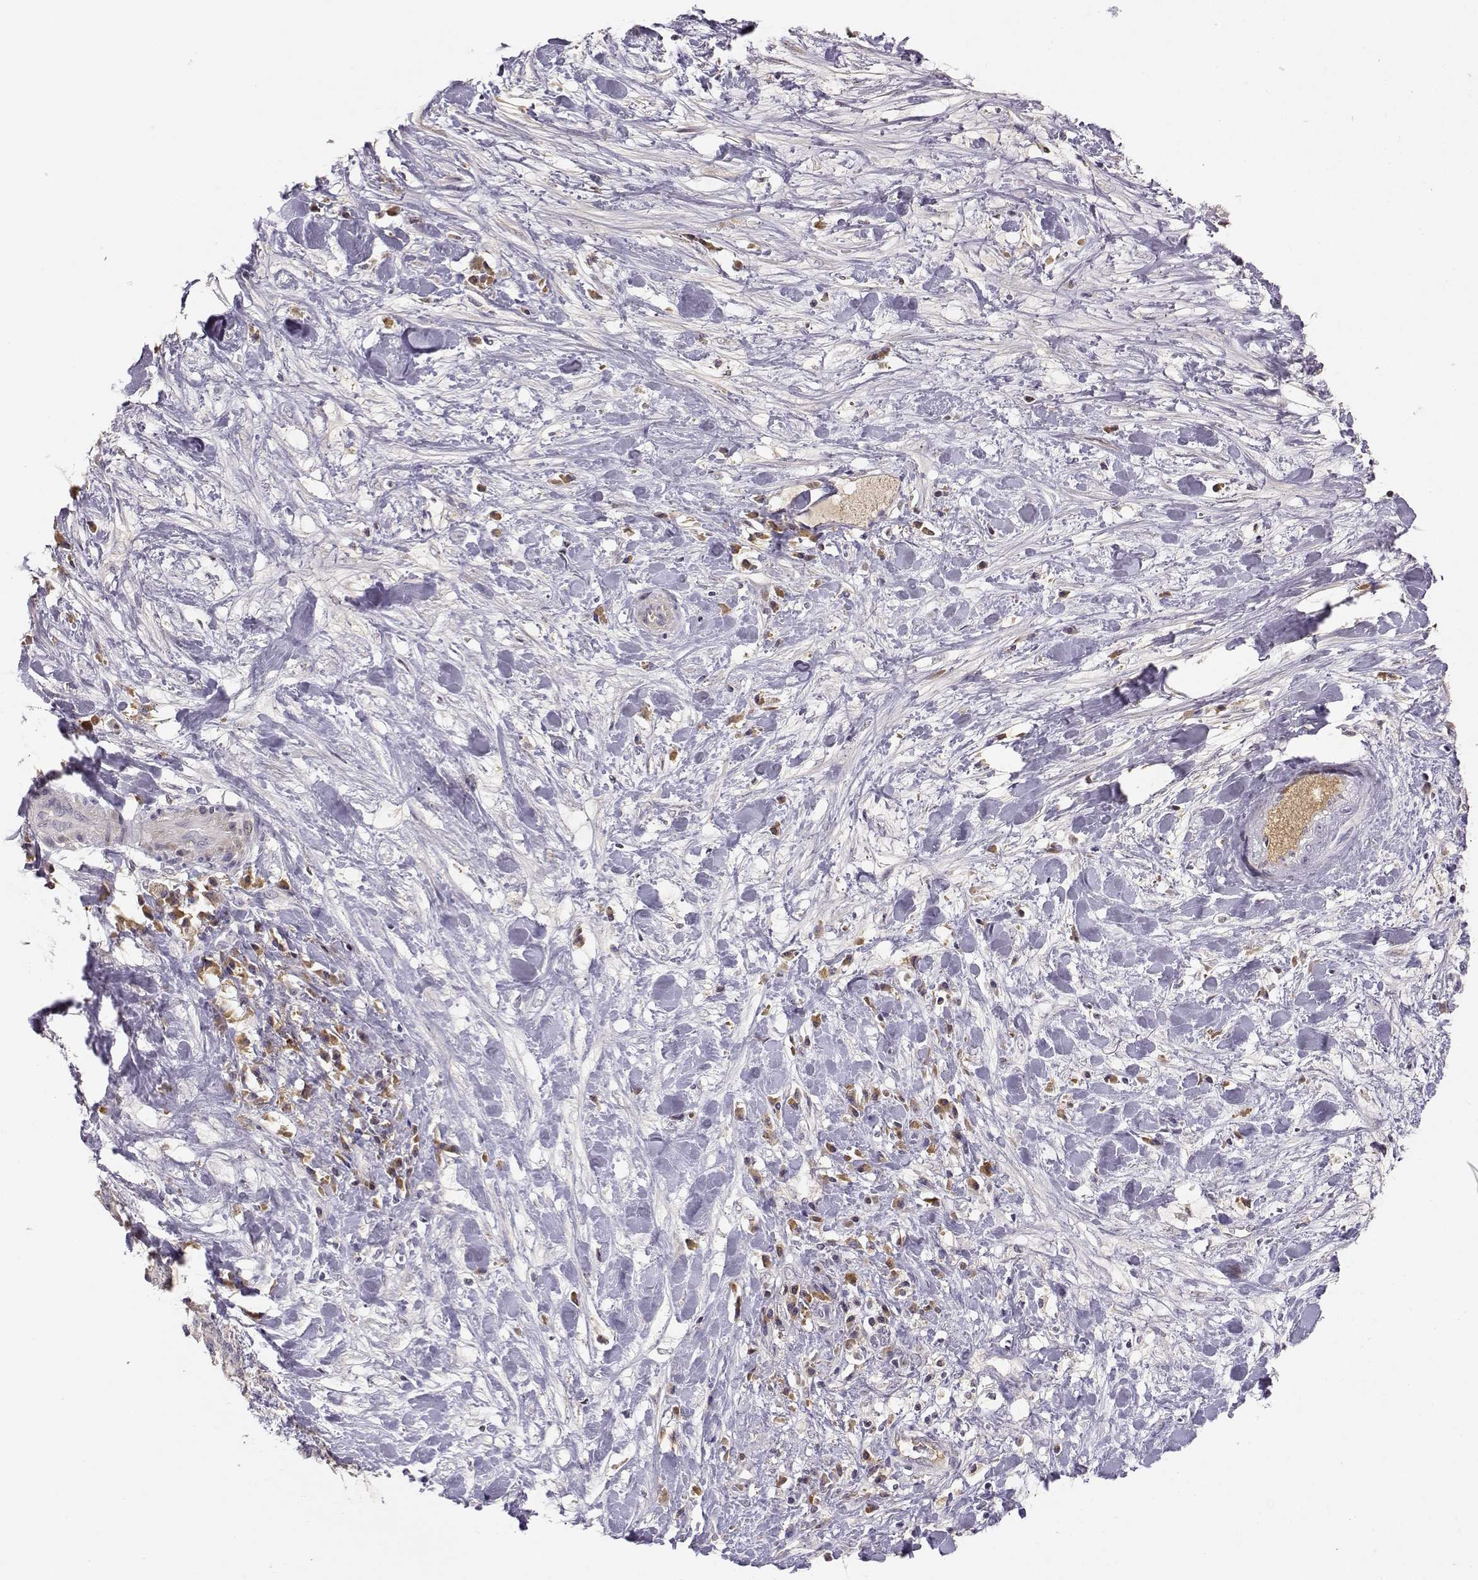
{"staining": {"intensity": "negative", "quantity": "none", "location": "none"}, "tissue": "liver cancer", "cell_type": "Tumor cells", "image_type": "cancer", "snomed": [{"axis": "morphology", "description": "Cholangiocarcinoma"}, {"axis": "topography", "description": "Liver"}], "caption": "Immunohistochemical staining of human liver cancer shows no significant positivity in tumor cells. (Immunohistochemistry (ihc), brightfield microscopy, high magnification).", "gene": "TACR1", "patient": {"sex": "female", "age": 73}}